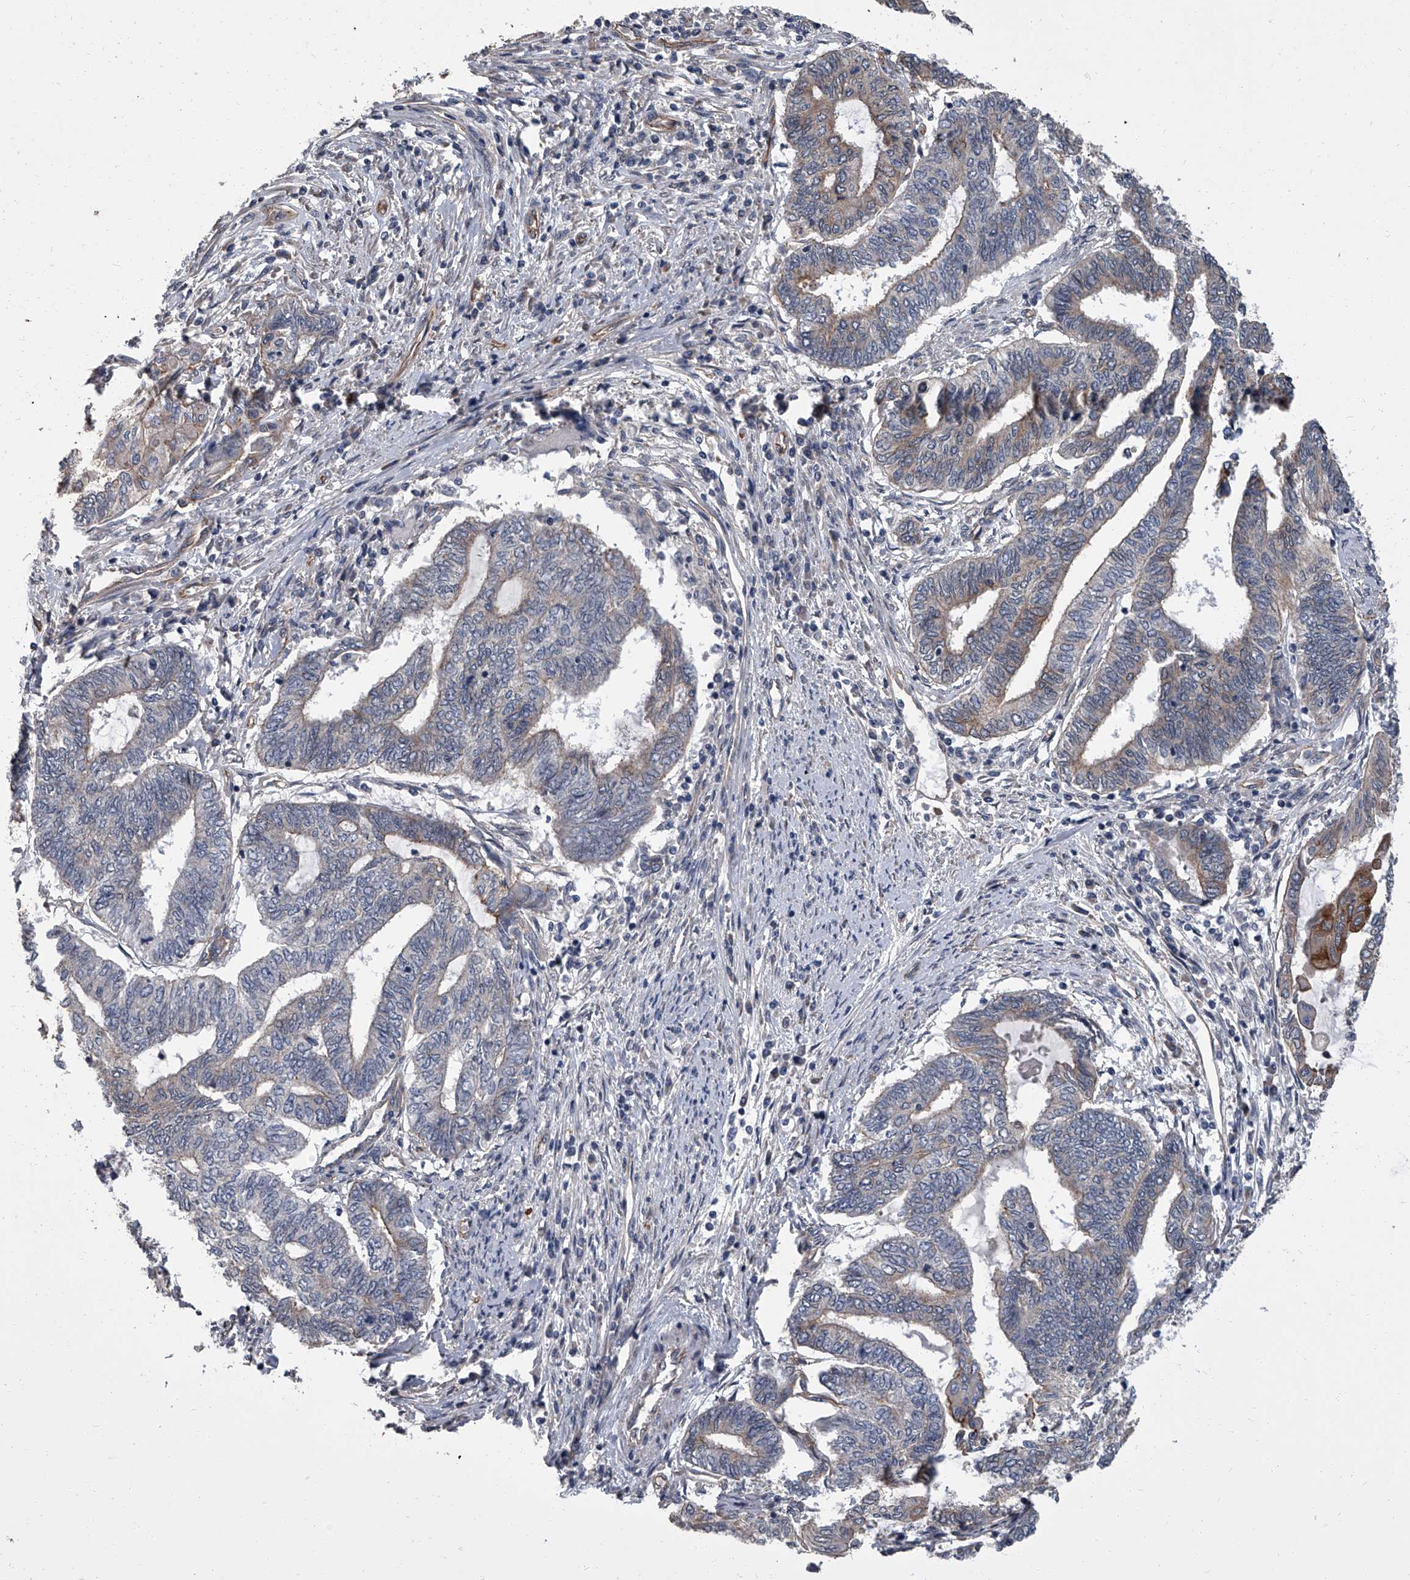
{"staining": {"intensity": "moderate", "quantity": "<25%", "location": "cytoplasmic/membranous"}, "tissue": "endometrial cancer", "cell_type": "Tumor cells", "image_type": "cancer", "snomed": [{"axis": "morphology", "description": "Adenocarcinoma, NOS"}, {"axis": "topography", "description": "Uterus"}, {"axis": "topography", "description": "Endometrium"}], "caption": "Endometrial cancer stained with IHC reveals moderate cytoplasmic/membranous expression in about <25% of tumor cells.", "gene": "SIRT4", "patient": {"sex": "female", "age": 70}}